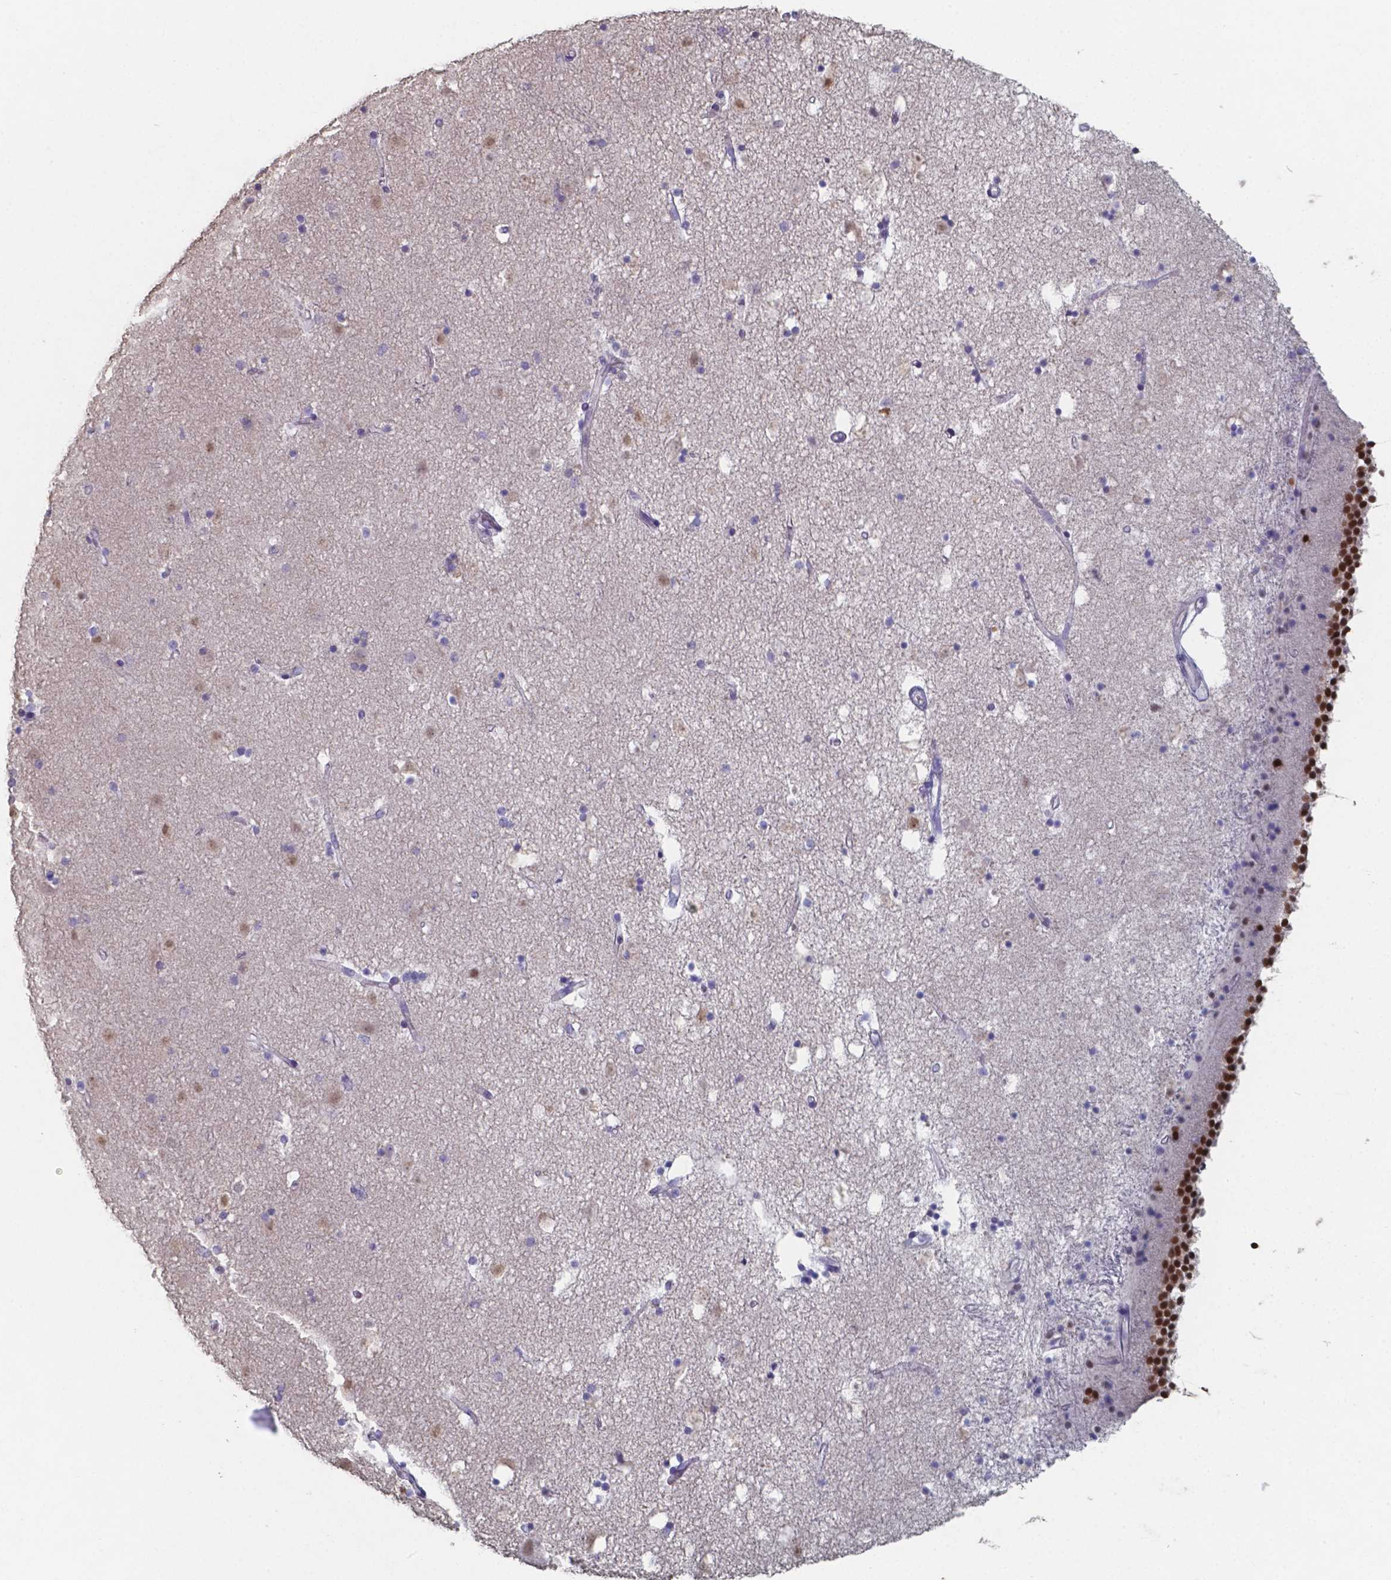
{"staining": {"intensity": "weak", "quantity": "<25%", "location": "nuclear"}, "tissue": "caudate", "cell_type": "Glial cells", "image_type": "normal", "snomed": [{"axis": "morphology", "description": "Normal tissue, NOS"}, {"axis": "topography", "description": "Lateral ventricle wall"}], "caption": "Glial cells are negative for brown protein staining in normal caudate. (DAB immunohistochemistry (IHC) with hematoxylin counter stain).", "gene": "FOXJ1", "patient": {"sex": "female", "age": 71}}